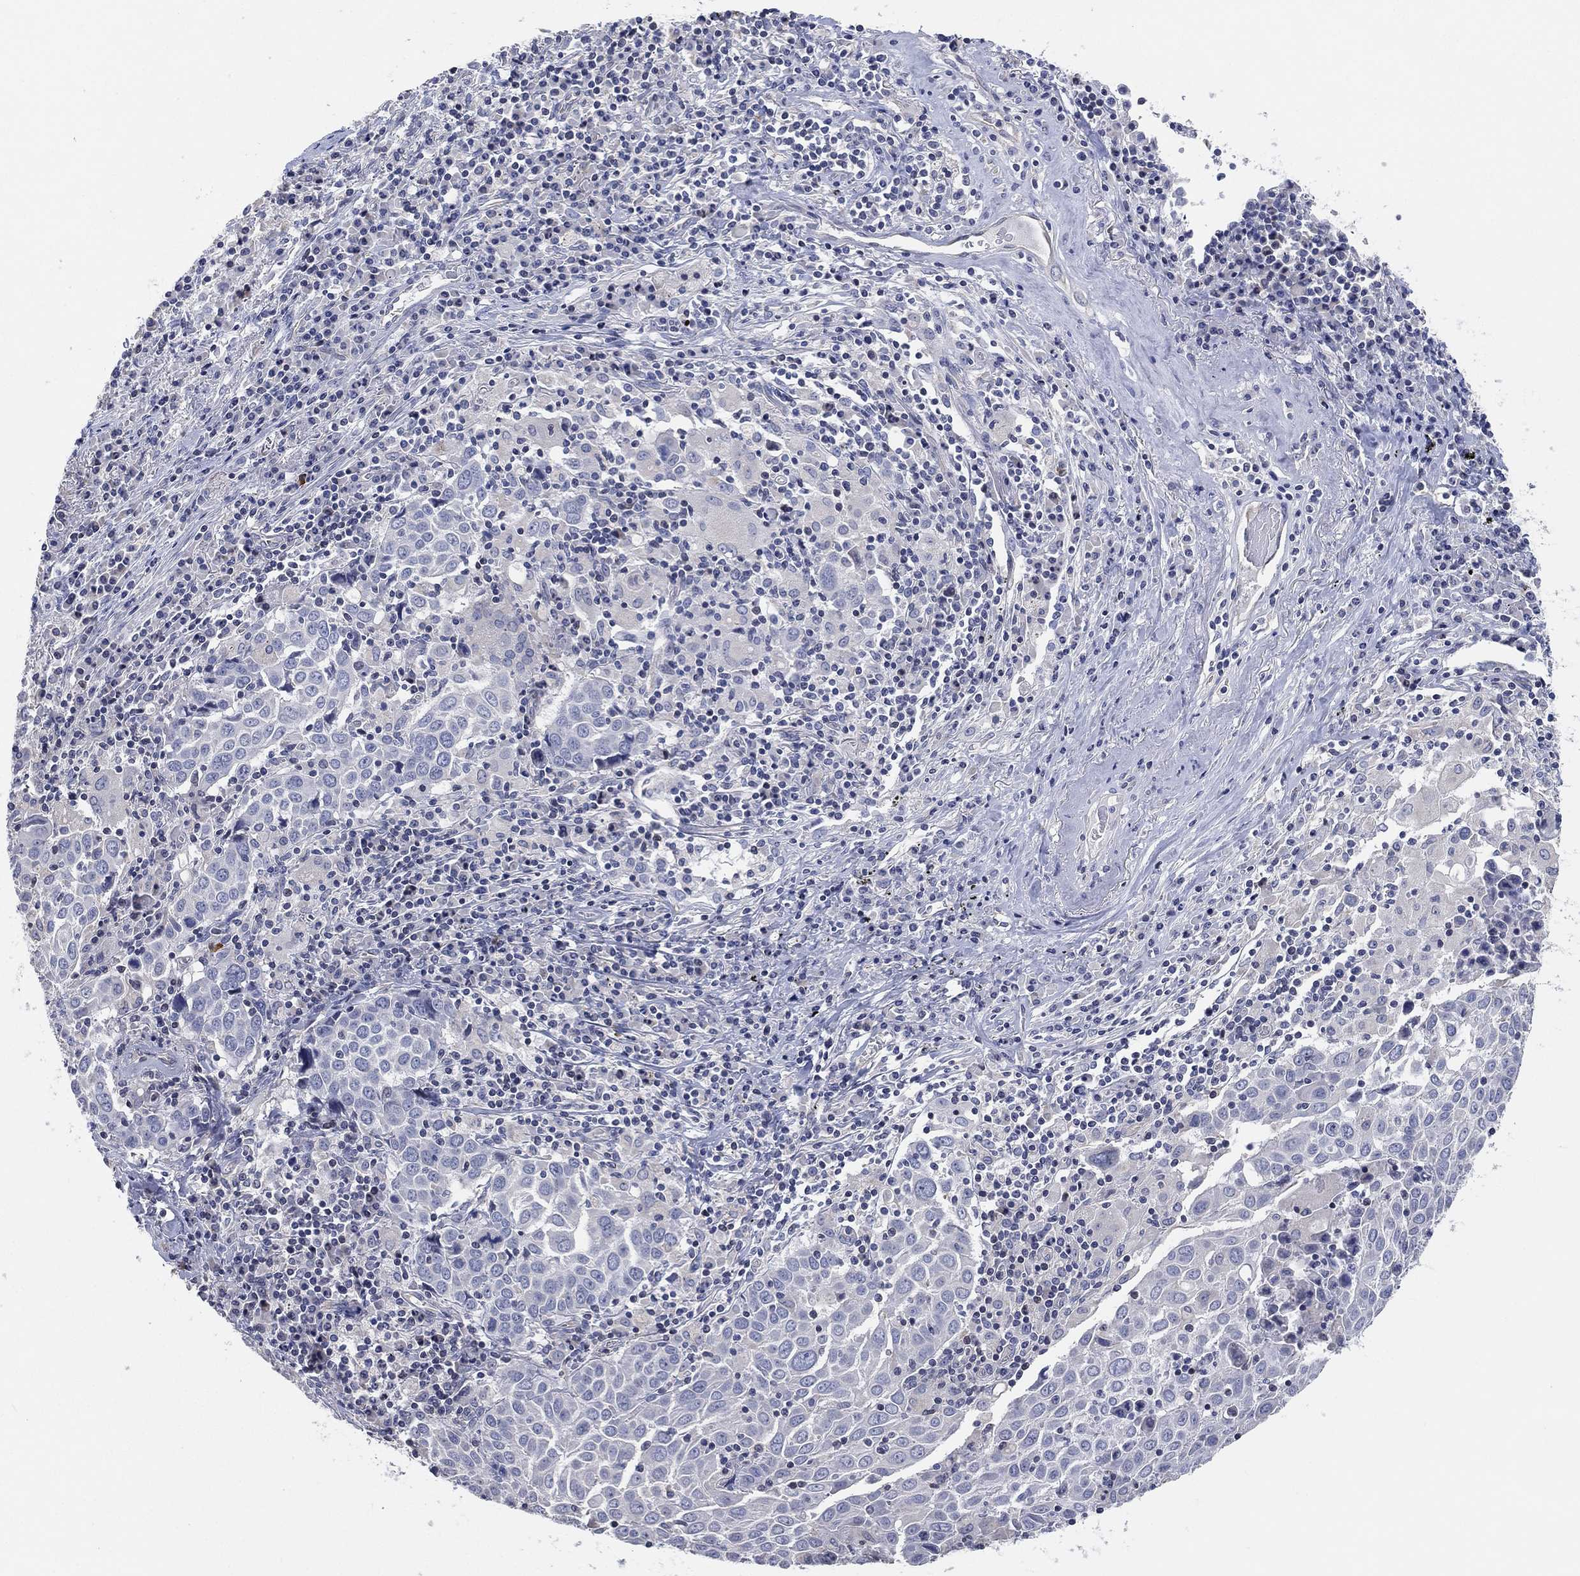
{"staining": {"intensity": "negative", "quantity": "none", "location": "none"}, "tissue": "lung cancer", "cell_type": "Tumor cells", "image_type": "cancer", "snomed": [{"axis": "morphology", "description": "Squamous cell carcinoma, NOS"}, {"axis": "topography", "description": "Lung"}], "caption": "Tumor cells show no significant staining in squamous cell carcinoma (lung).", "gene": "CFTR", "patient": {"sex": "male", "age": 57}}